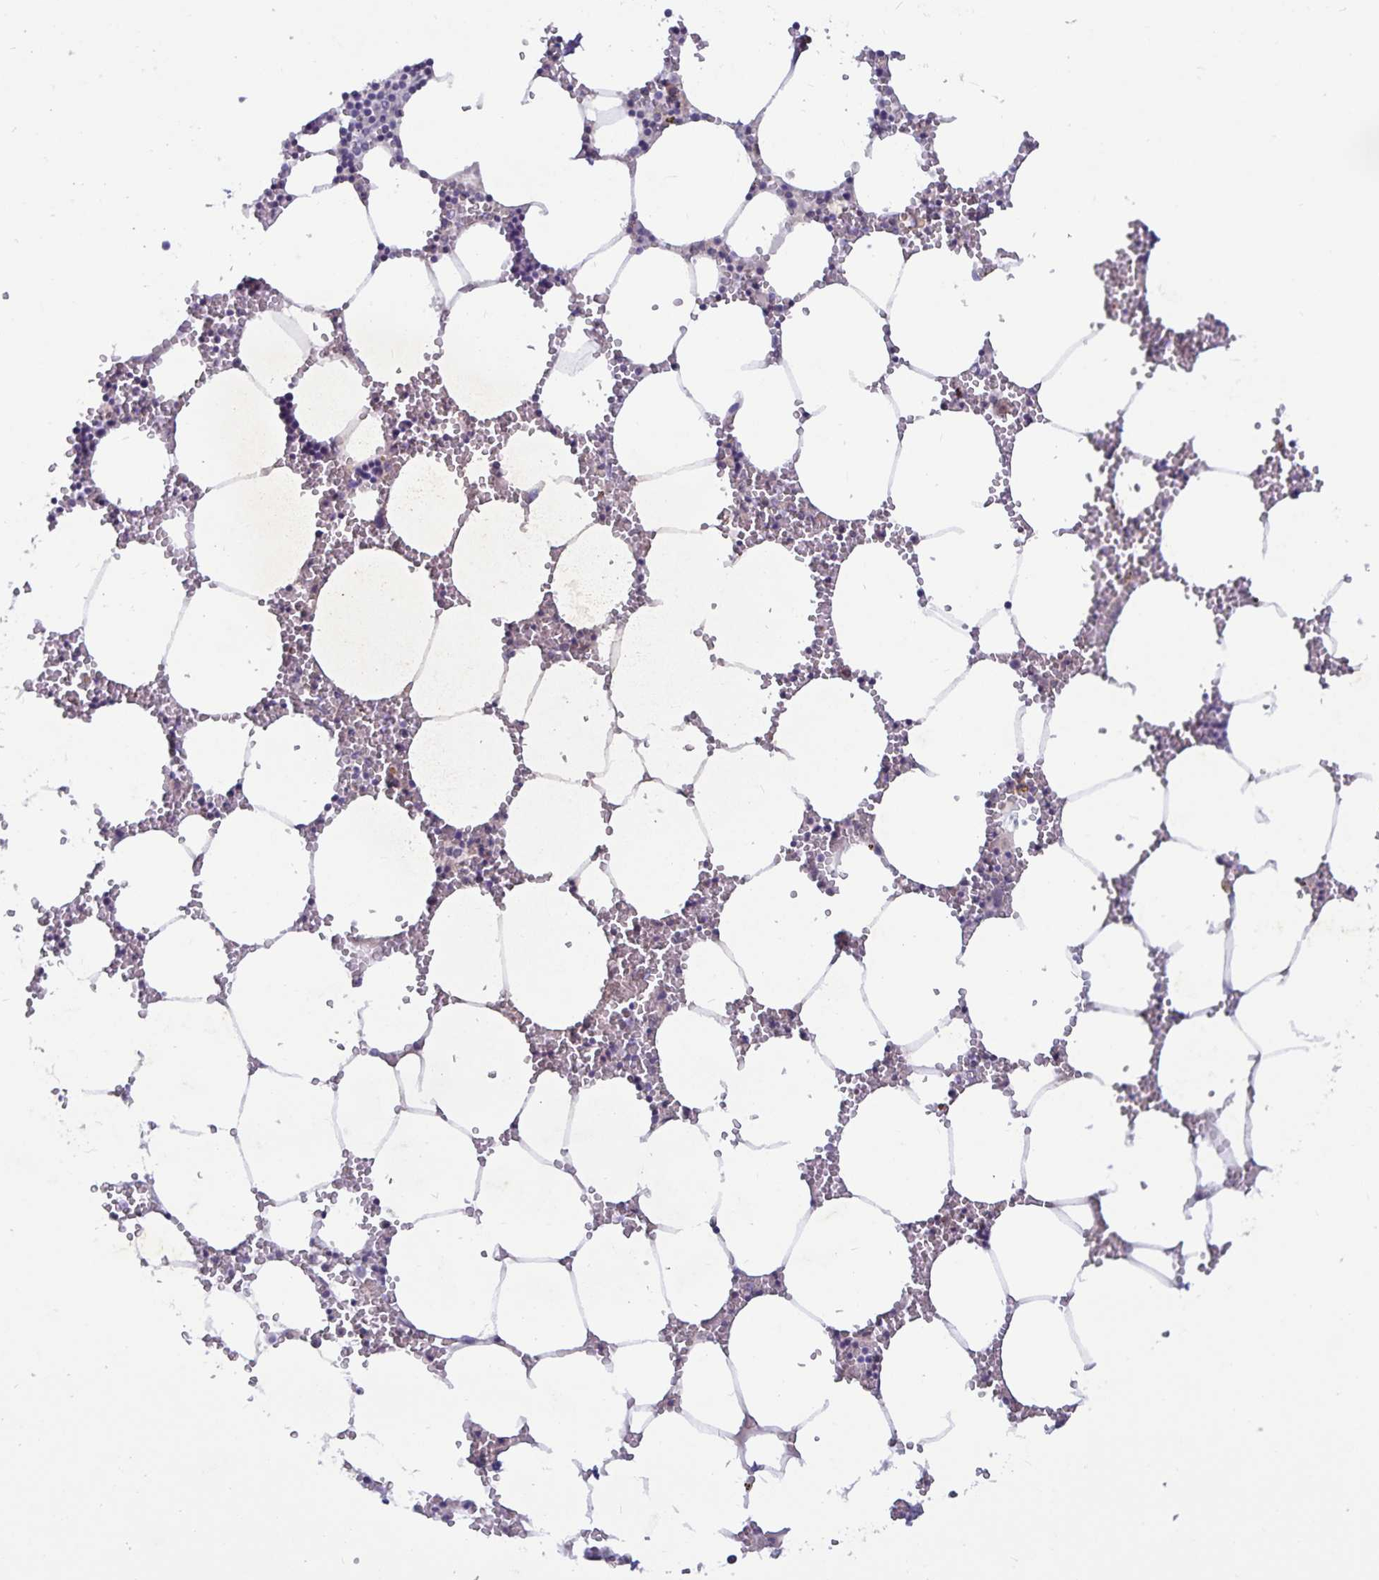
{"staining": {"intensity": "negative", "quantity": "none", "location": "none"}, "tissue": "bone marrow", "cell_type": "Hematopoietic cells", "image_type": "normal", "snomed": [{"axis": "morphology", "description": "Normal tissue, NOS"}, {"axis": "topography", "description": "Bone marrow"}], "caption": "An image of human bone marrow is negative for staining in hematopoietic cells. (DAB (3,3'-diaminobenzidine) immunohistochemistry, high magnification).", "gene": "FAM120A", "patient": {"sex": "male", "age": 54}}